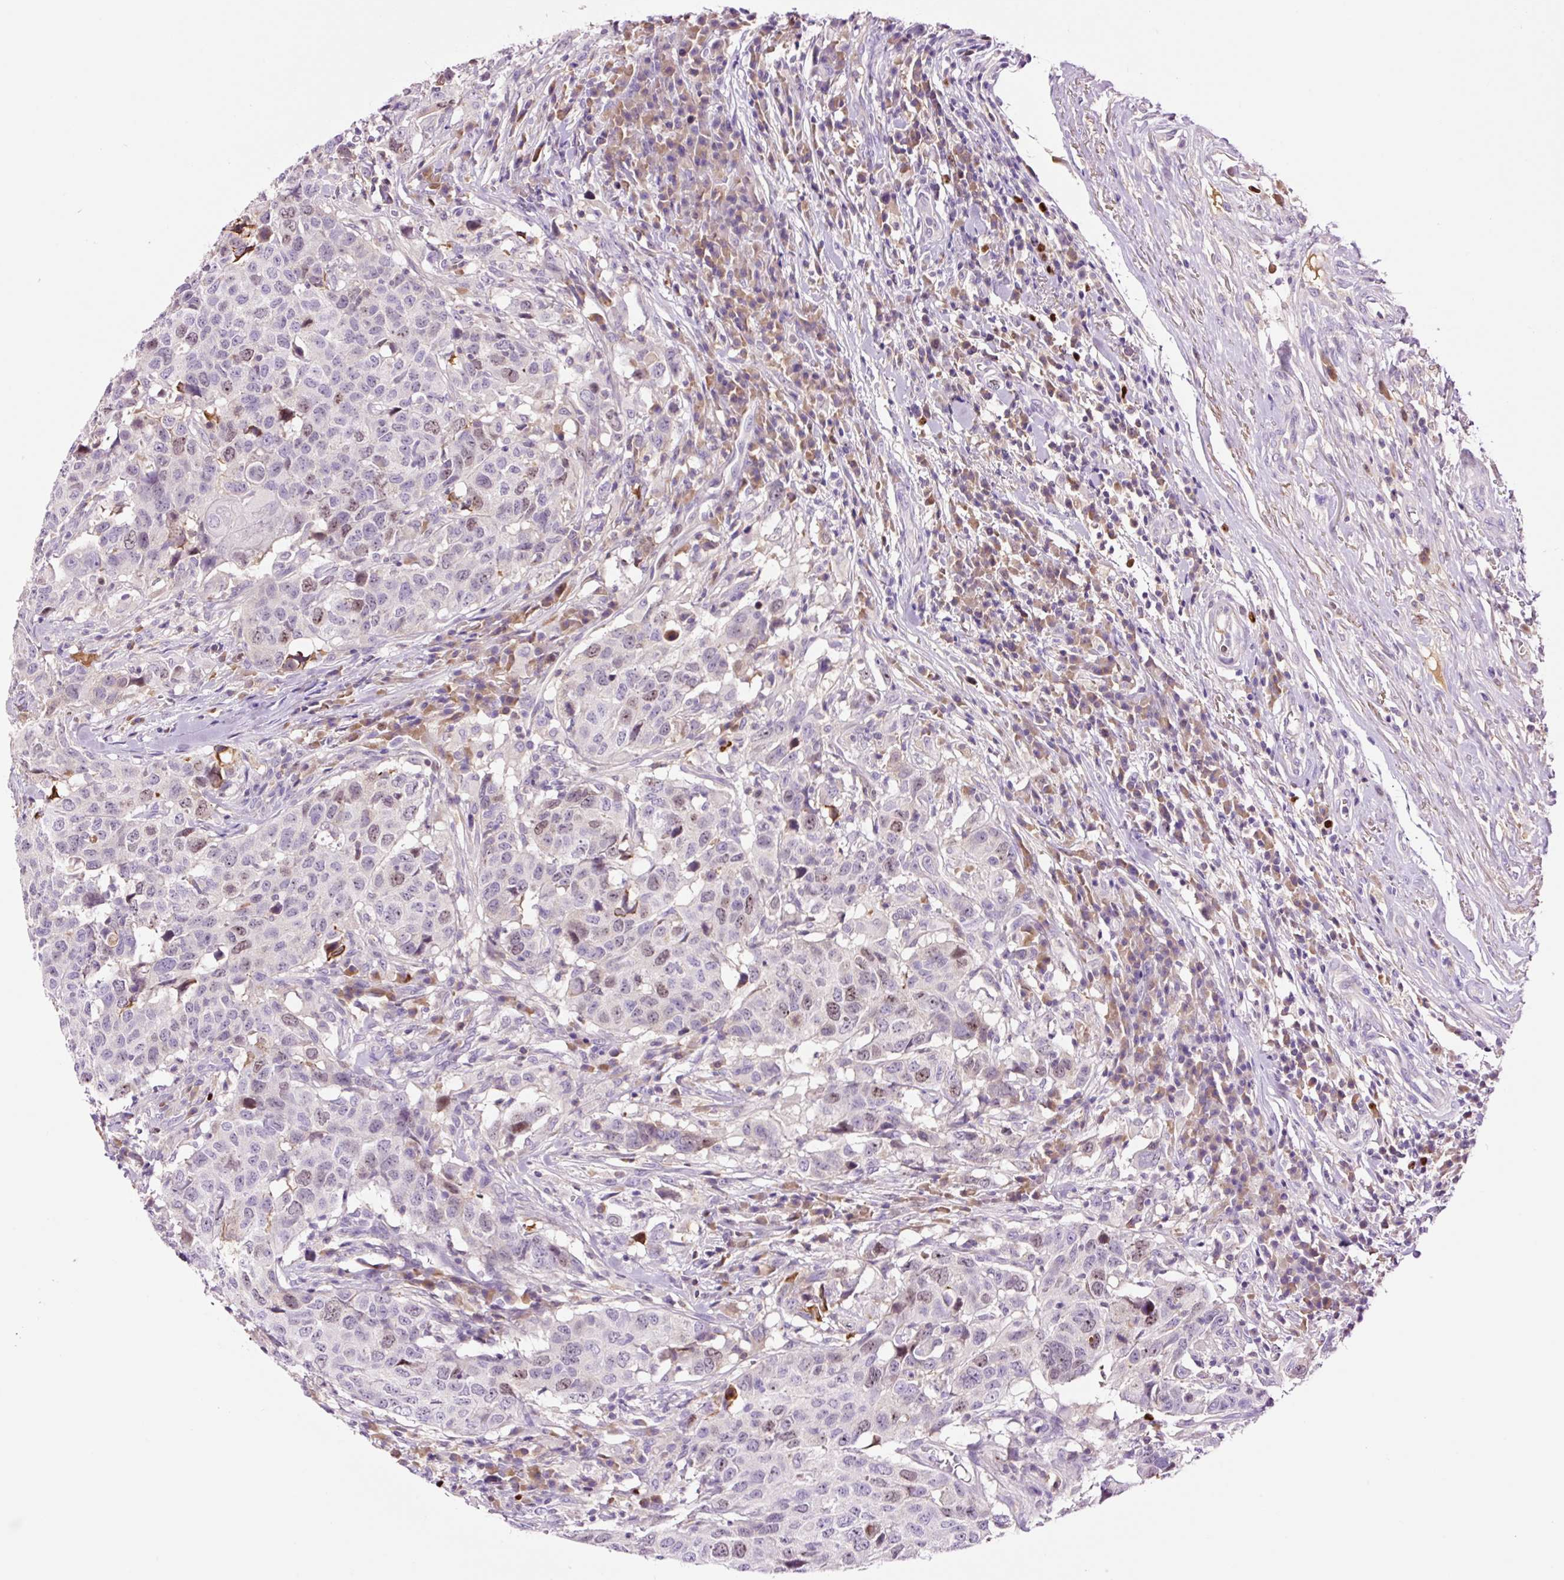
{"staining": {"intensity": "weak", "quantity": "25%-75%", "location": "nuclear"}, "tissue": "head and neck cancer", "cell_type": "Tumor cells", "image_type": "cancer", "snomed": [{"axis": "morphology", "description": "Normal tissue, NOS"}, {"axis": "morphology", "description": "Squamous cell carcinoma, NOS"}, {"axis": "topography", "description": "Skeletal muscle"}, {"axis": "topography", "description": "Vascular tissue"}, {"axis": "topography", "description": "Peripheral nerve tissue"}, {"axis": "topography", "description": "Head-Neck"}], "caption": "This histopathology image displays IHC staining of human head and neck cancer, with low weak nuclear positivity in about 25%-75% of tumor cells.", "gene": "DPPA4", "patient": {"sex": "male", "age": 66}}